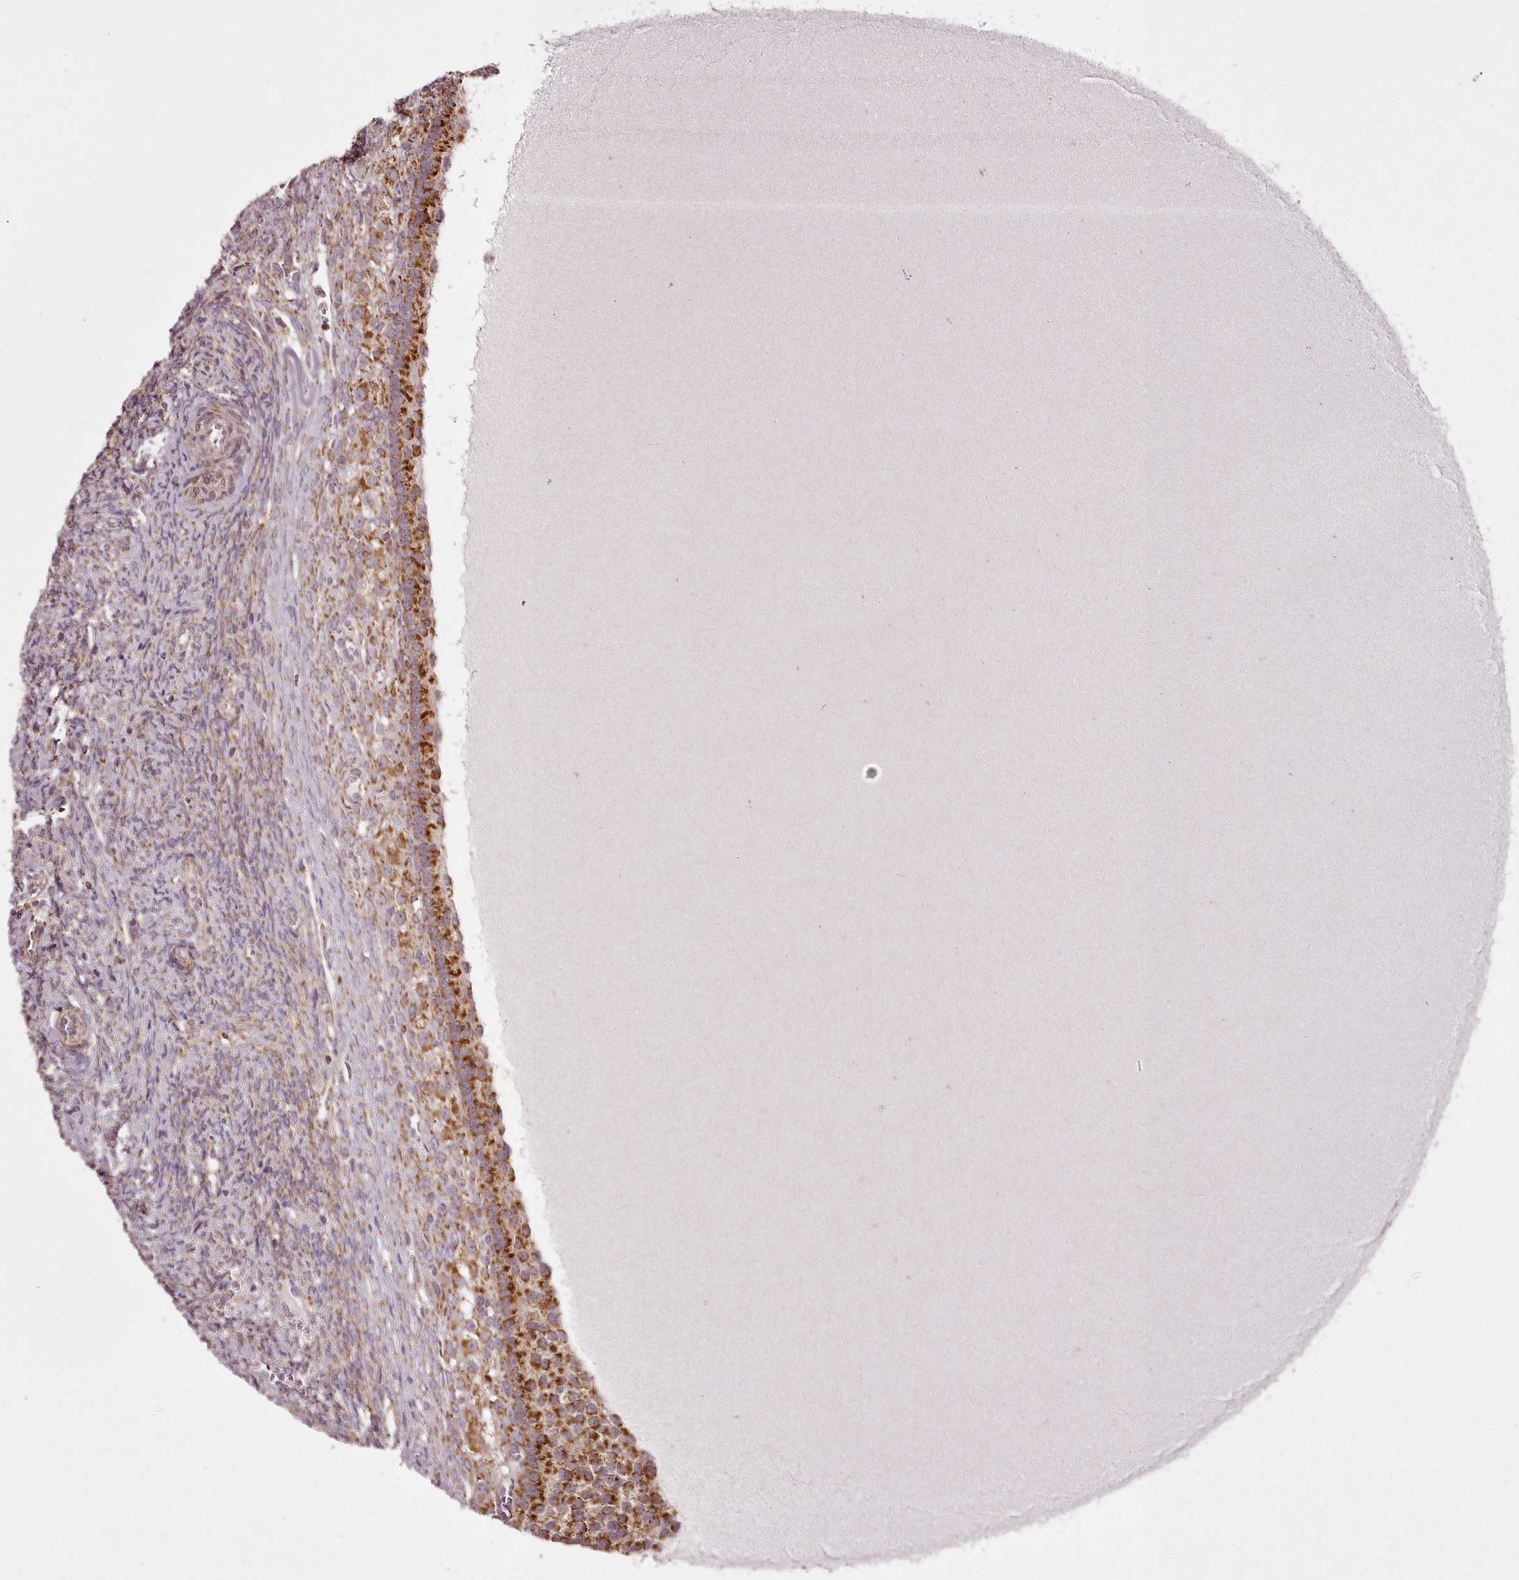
{"staining": {"intensity": "moderate", "quantity": "25%-75%", "location": "cytoplasmic/membranous"}, "tissue": "ovary", "cell_type": "Ovarian stroma cells", "image_type": "normal", "snomed": [{"axis": "morphology", "description": "Normal tissue, NOS"}, {"axis": "topography", "description": "Ovary"}], "caption": "A brown stain highlights moderate cytoplasmic/membranous positivity of a protein in ovarian stroma cells of unremarkable ovary. (IHC, brightfield microscopy, high magnification).", "gene": "CHCHD2", "patient": {"sex": "female", "age": 41}}